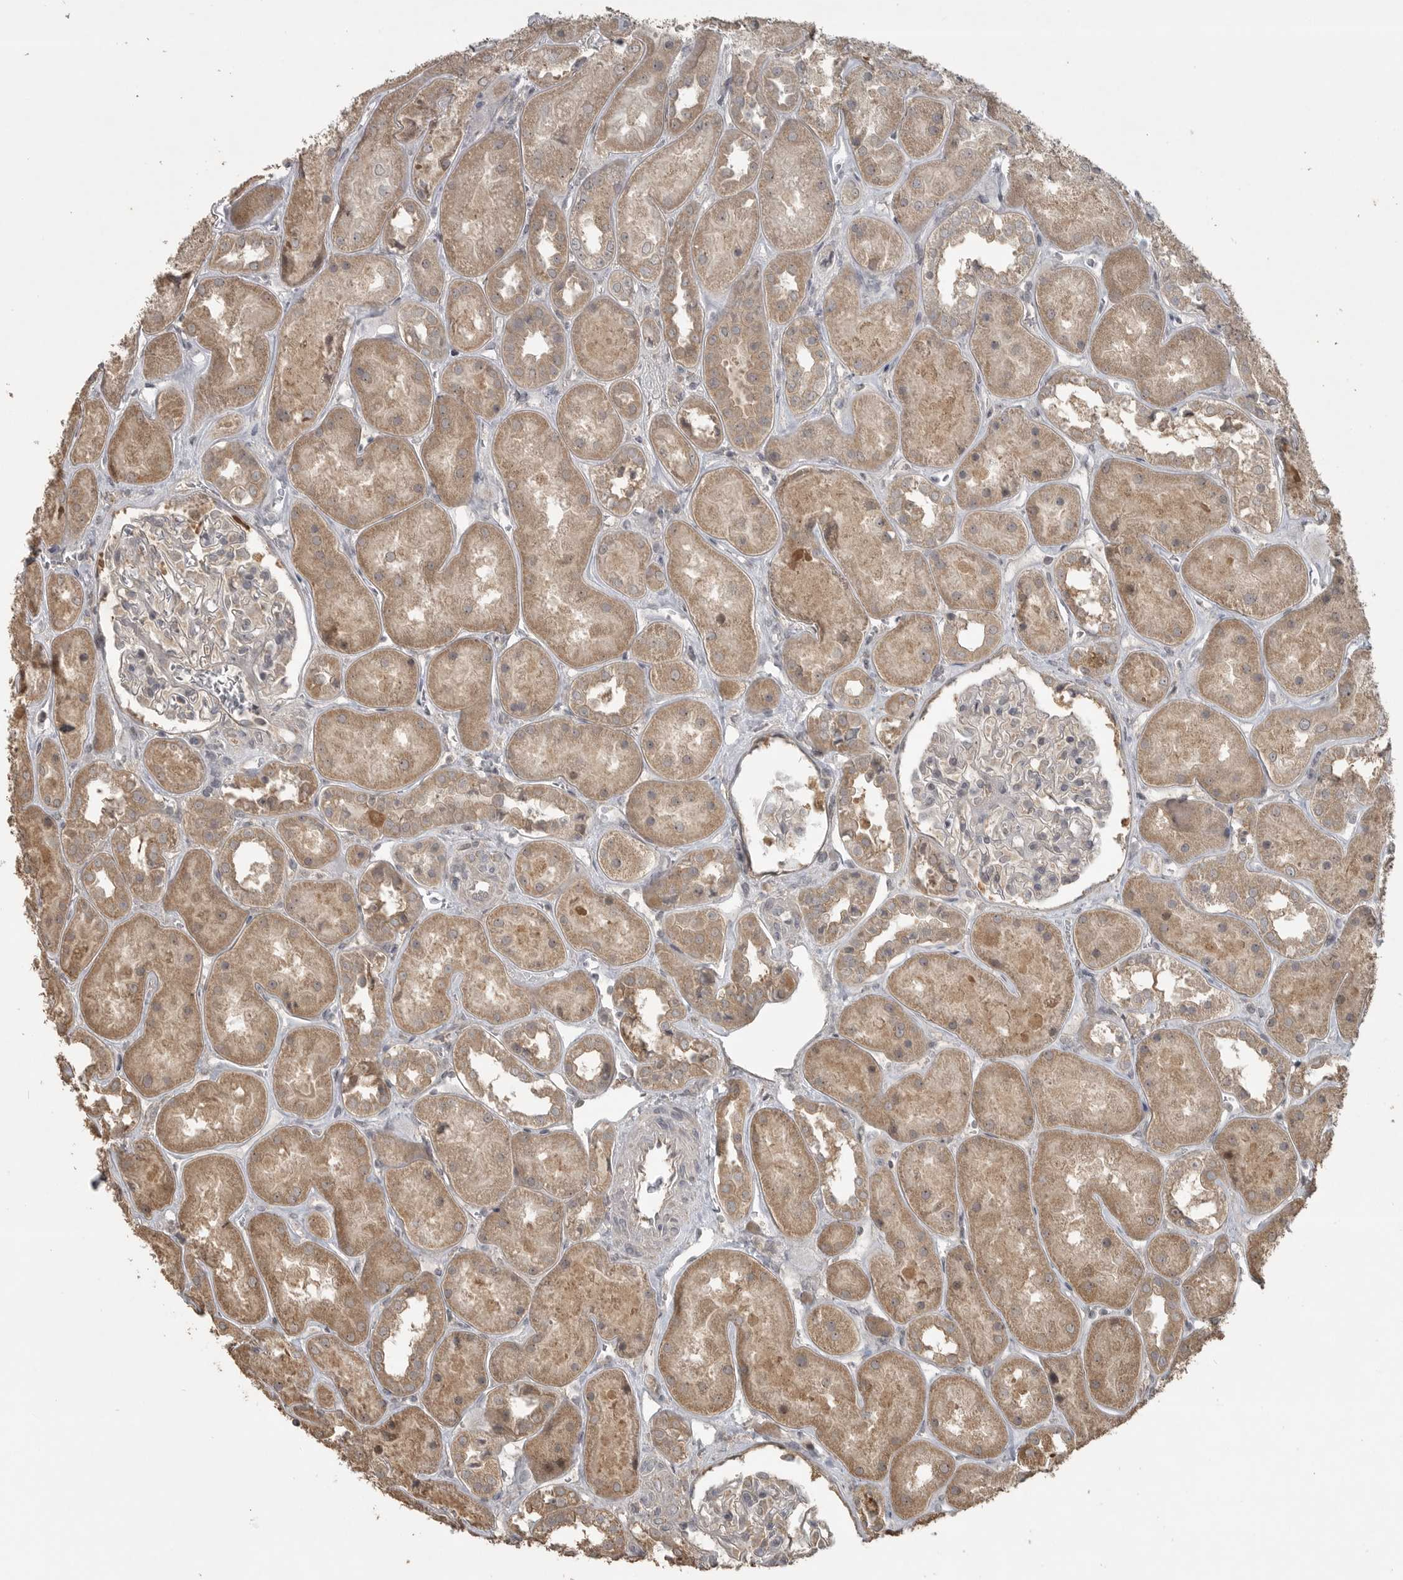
{"staining": {"intensity": "weak", "quantity": "<25%", "location": "cytoplasmic/membranous"}, "tissue": "kidney", "cell_type": "Cells in glomeruli", "image_type": "normal", "snomed": [{"axis": "morphology", "description": "Normal tissue, NOS"}, {"axis": "topography", "description": "Kidney"}], "caption": "Immunohistochemistry histopathology image of normal kidney stained for a protein (brown), which demonstrates no expression in cells in glomeruli. (DAB immunohistochemistry, high magnification).", "gene": "LLGL1", "patient": {"sex": "male", "age": 70}}